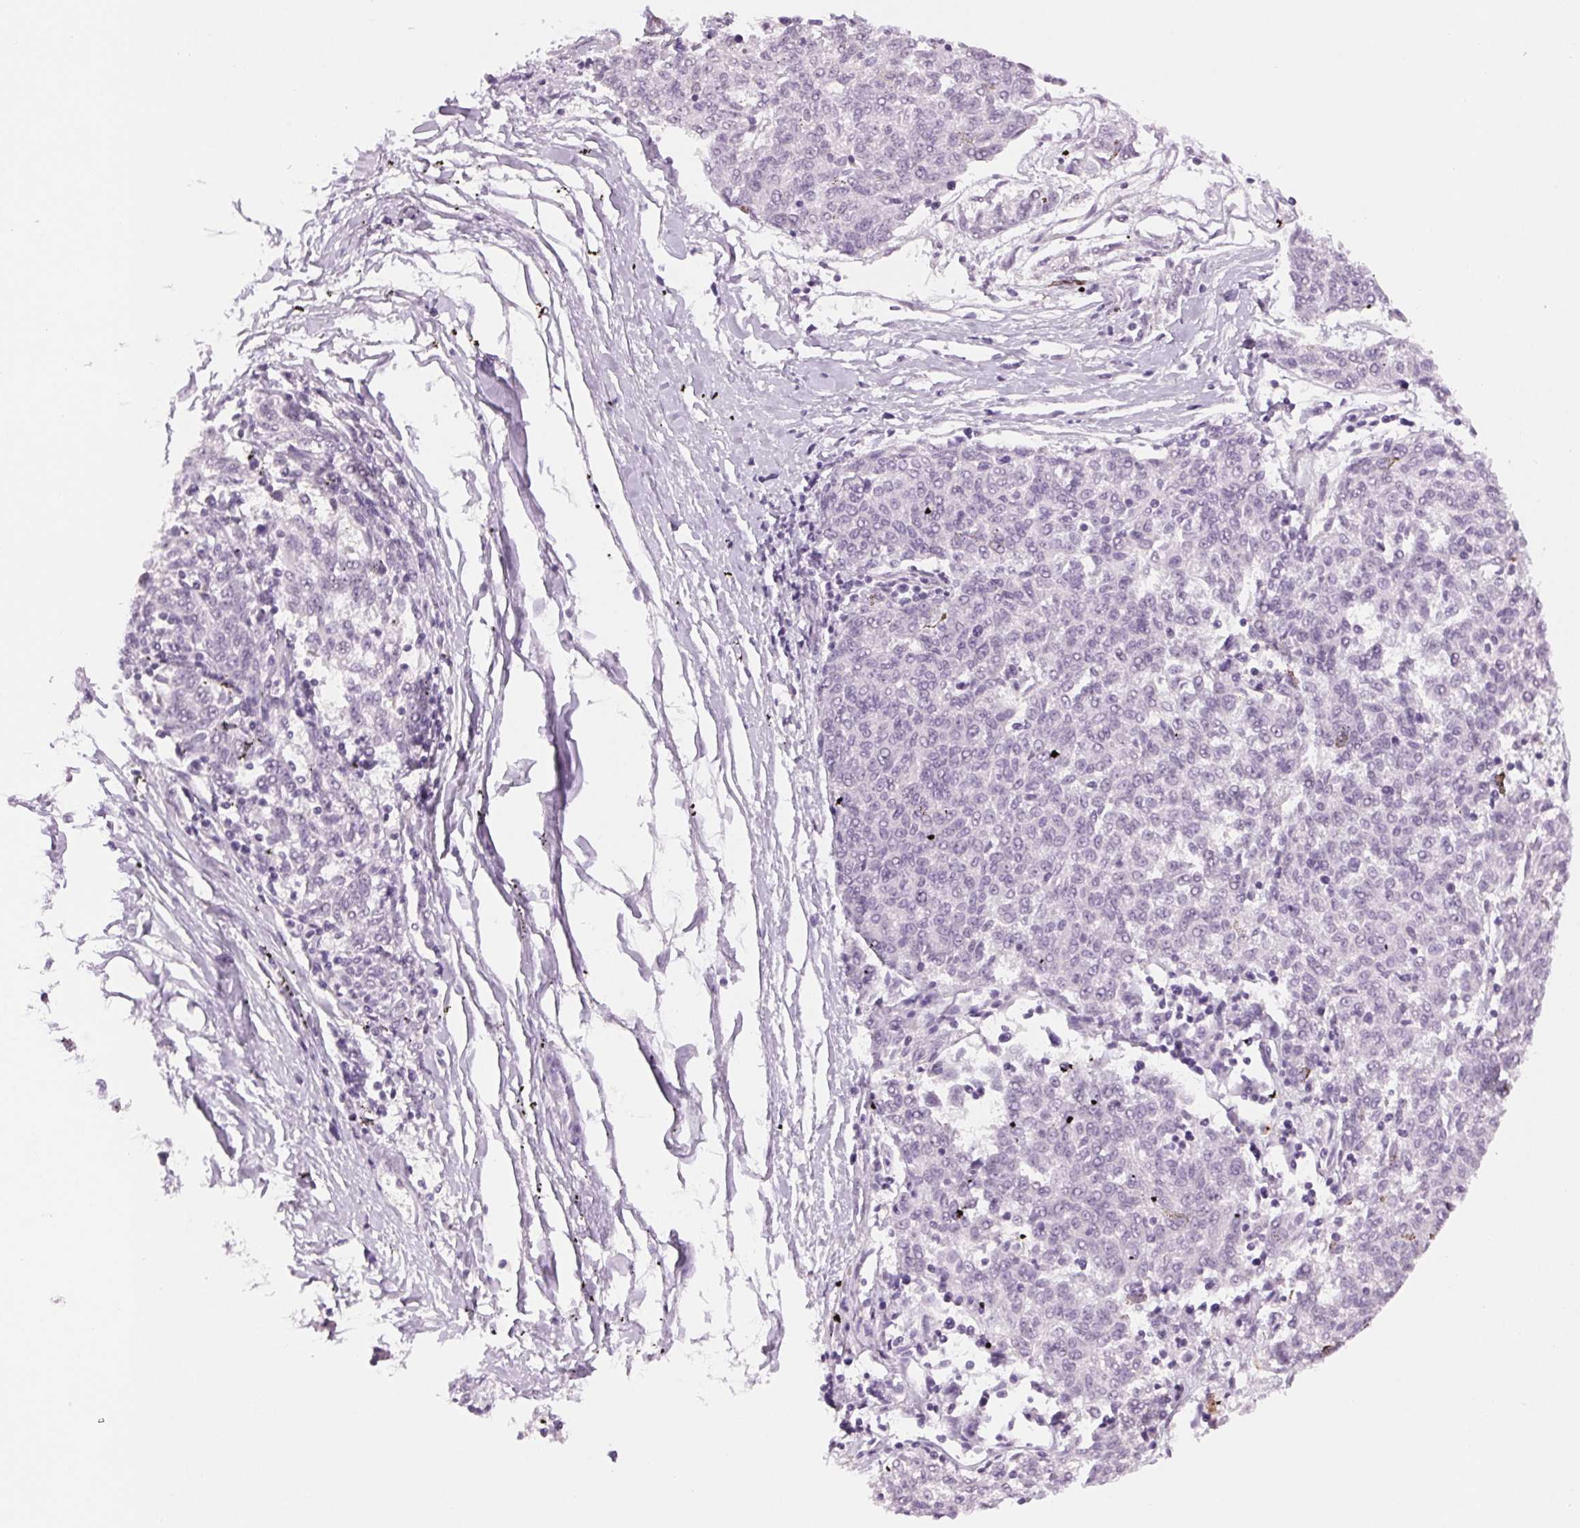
{"staining": {"intensity": "negative", "quantity": "none", "location": "none"}, "tissue": "melanoma", "cell_type": "Tumor cells", "image_type": "cancer", "snomed": [{"axis": "morphology", "description": "Malignant melanoma, NOS"}, {"axis": "topography", "description": "Skin"}], "caption": "Human melanoma stained for a protein using immunohistochemistry (IHC) shows no positivity in tumor cells.", "gene": "MPO", "patient": {"sex": "female", "age": 72}}